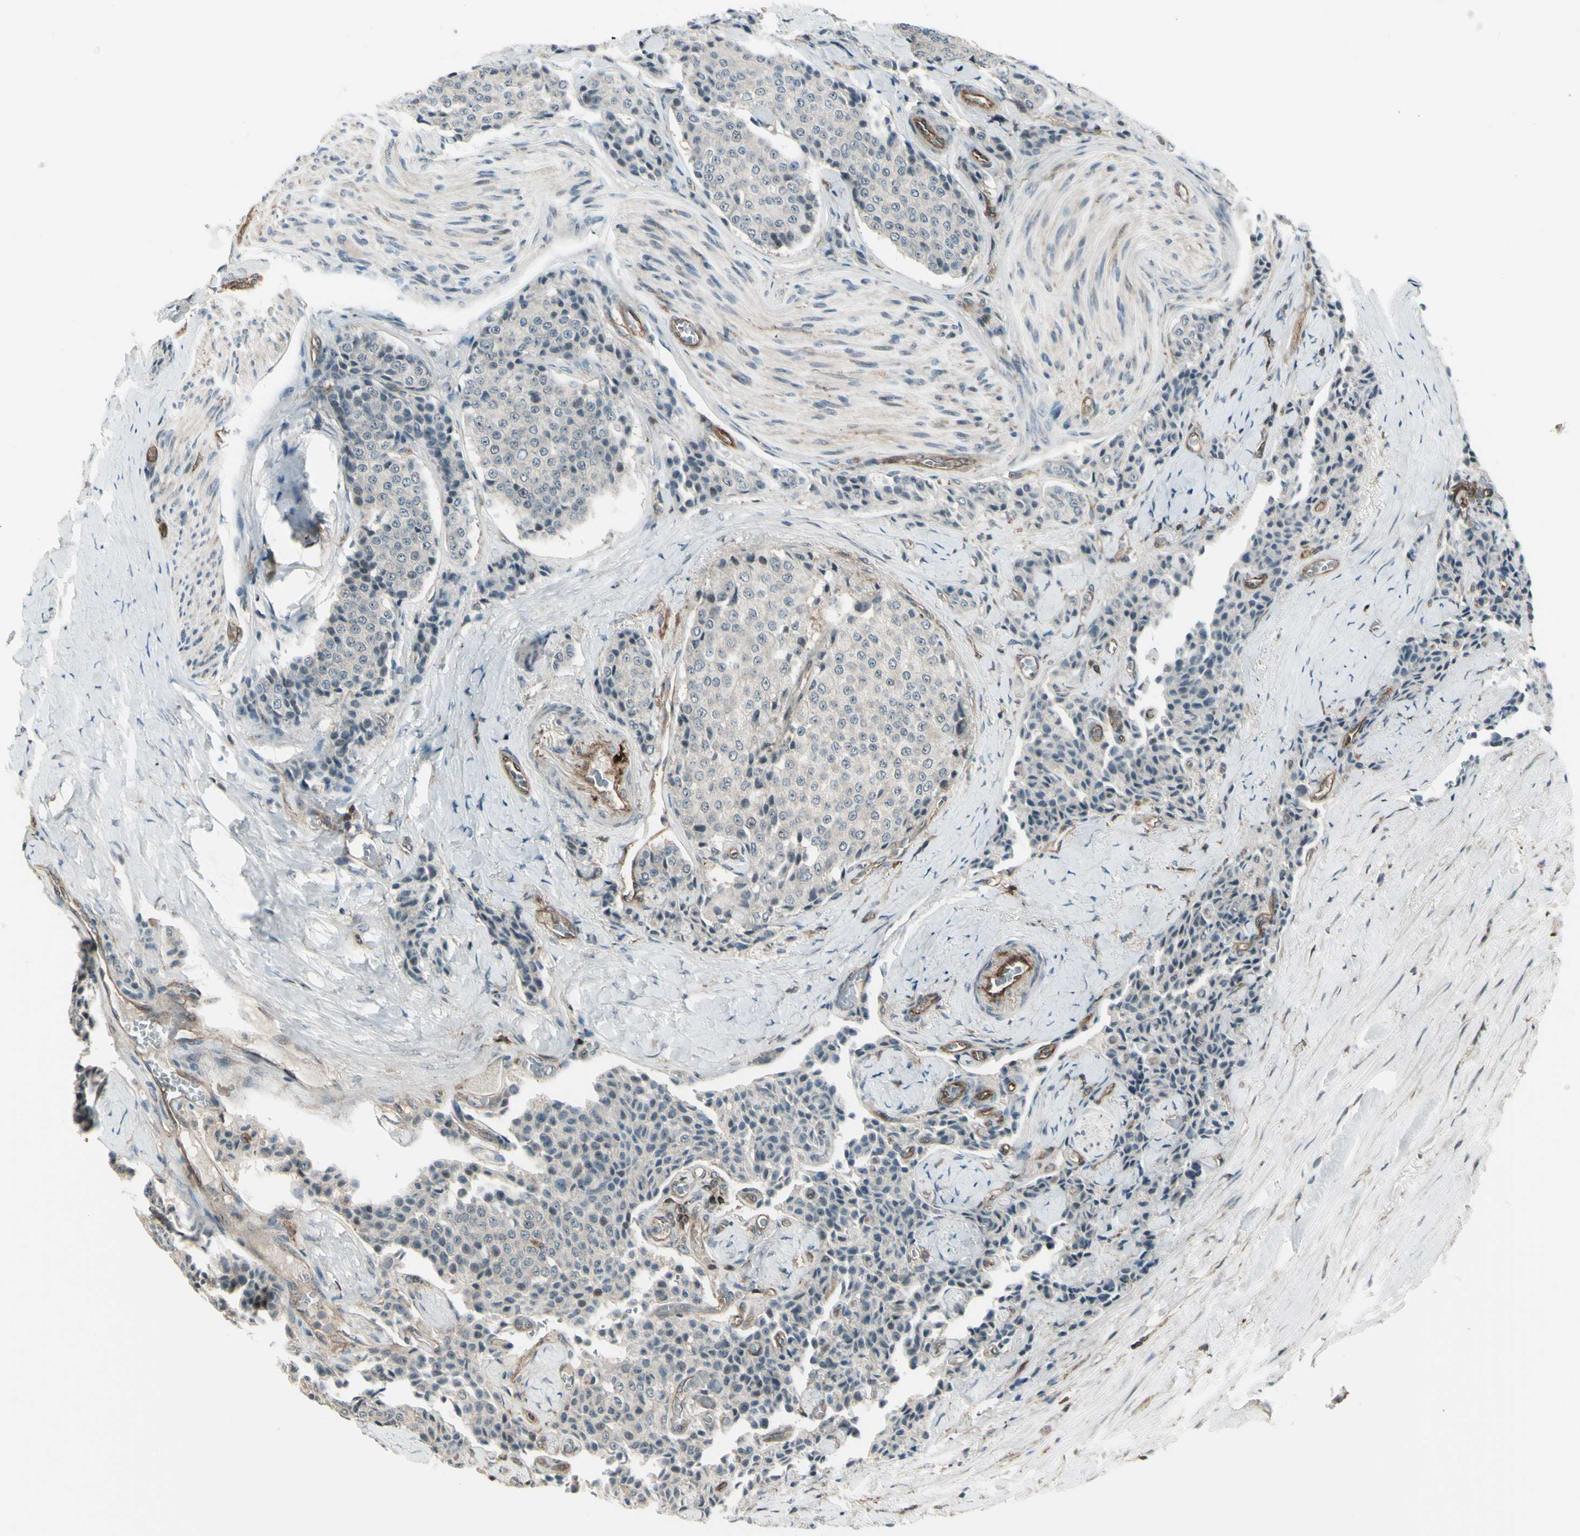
{"staining": {"intensity": "negative", "quantity": "none", "location": "none"}, "tissue": "carcinoid", "cell_type": "Tumor cells", "image_type": "cancer", "snomed": [{"axis": "morphology", "description": "Carcinoid, malignant, NOS"}, {"axis": "topography", "description": "Colon"}], "caption": "This histopathology image is of carcinoid stained with IHC to label a protein in brown with the nuclei are counter-stained blue. There is no expression in tumor cells.", "gene": "FXYD5", "patient": {"sex": "female", "age": 61}}